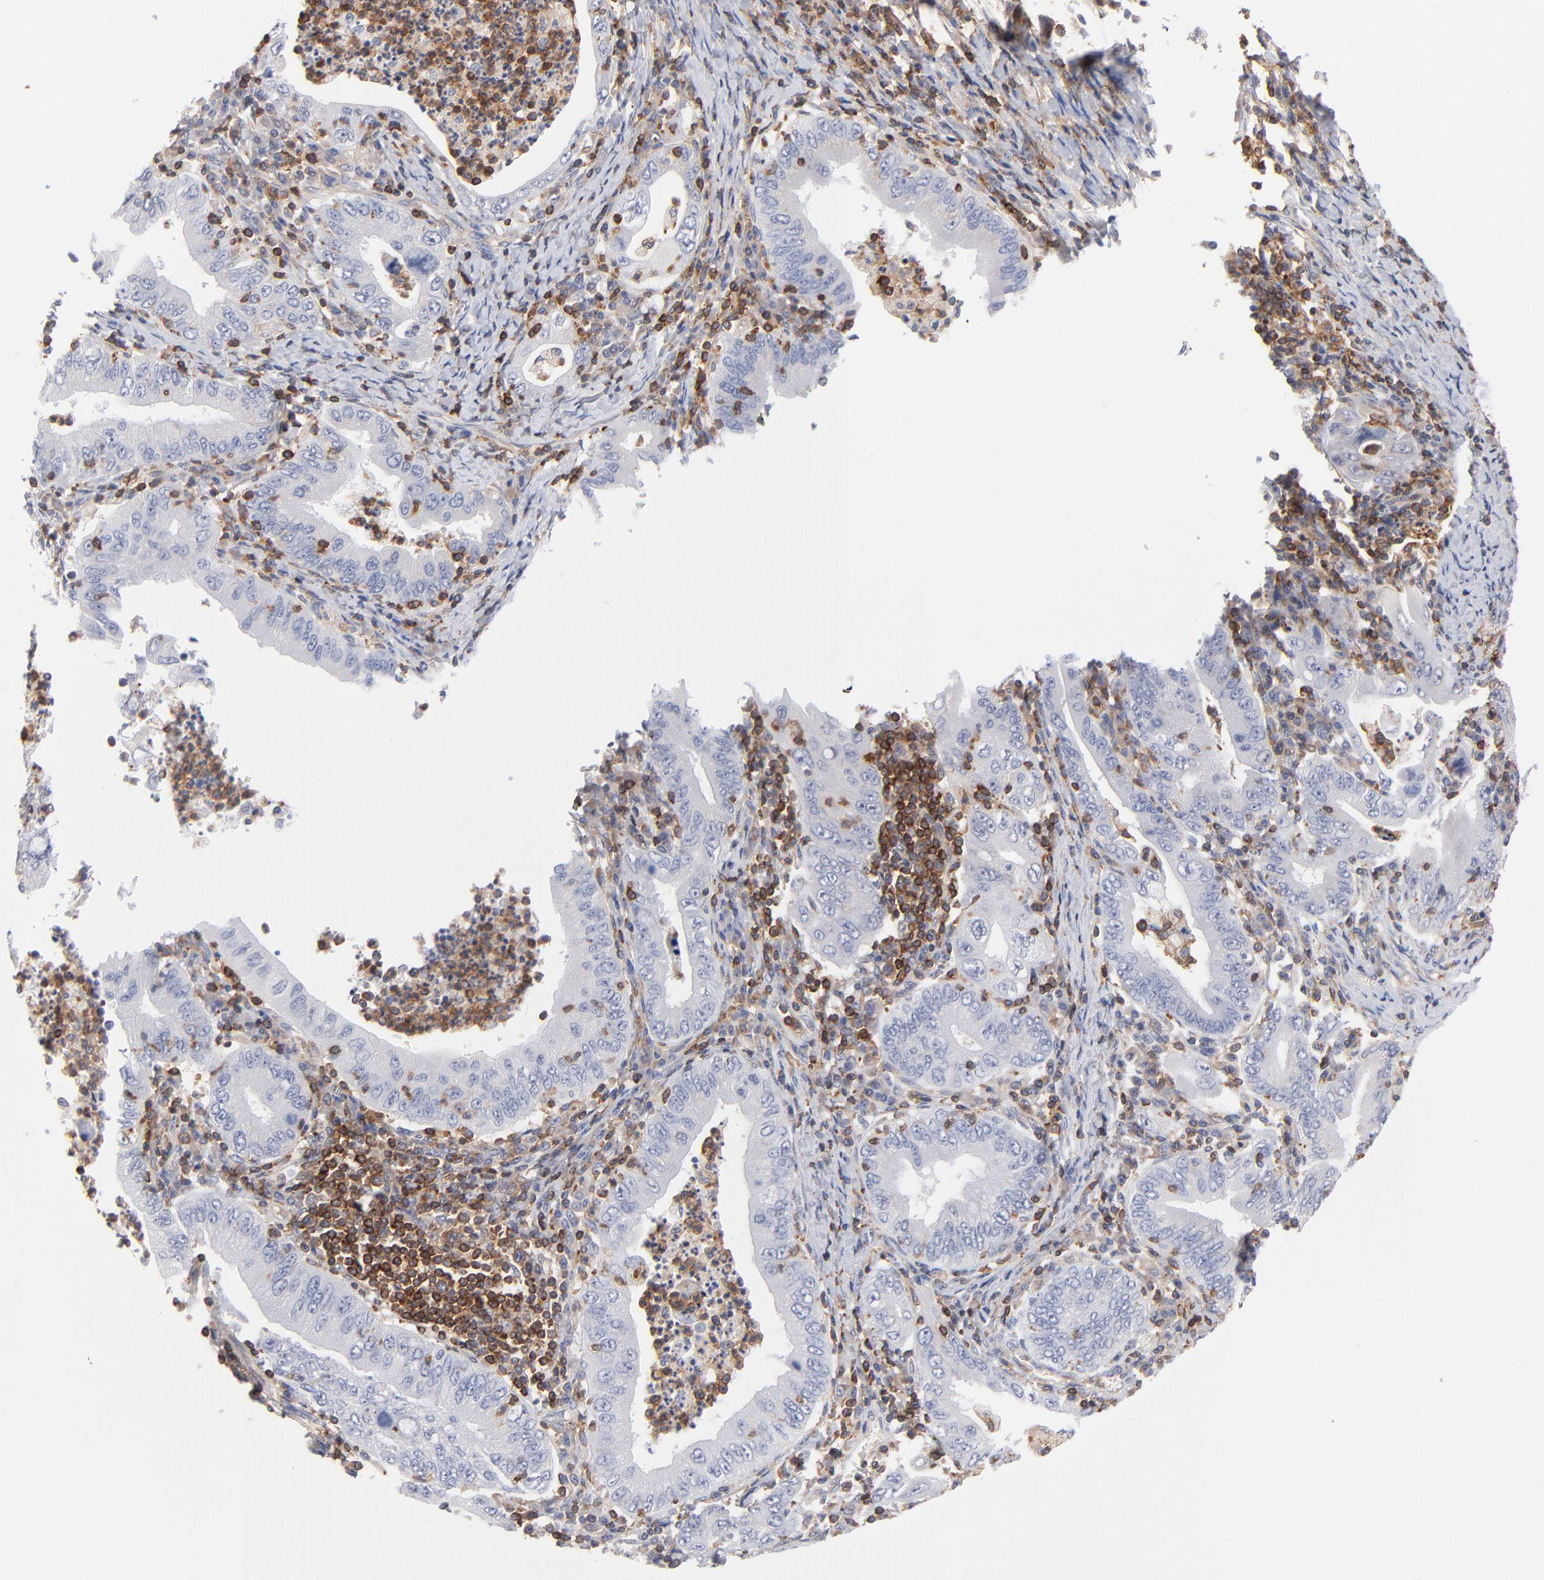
{"staining": {"intensity": "negative", "quantity": "none", "location": "none"}, "tissue": "stomach cancer", "cell_type": "Tumor cells", "image_type": "cancer", "snomed": [{"axis": "morphology", "description": "Normal tissue, NOS"}, {"axis": "morphology", "description": "Adenocarcinoma, NOS"}, {"axis": "topography", "description": "Esophagus"}, {"axis": "topography", "description": "Stomach, upper"}, {"axis": "topography", "description": "Peripheral nerve tissue"}], "caption": "Protein analysis of adenocarcinoma (stomach) displays no significant positivity in tumor cells.", "gene": "WIPF1", "patient": {"sex": "male", "age": 62}}